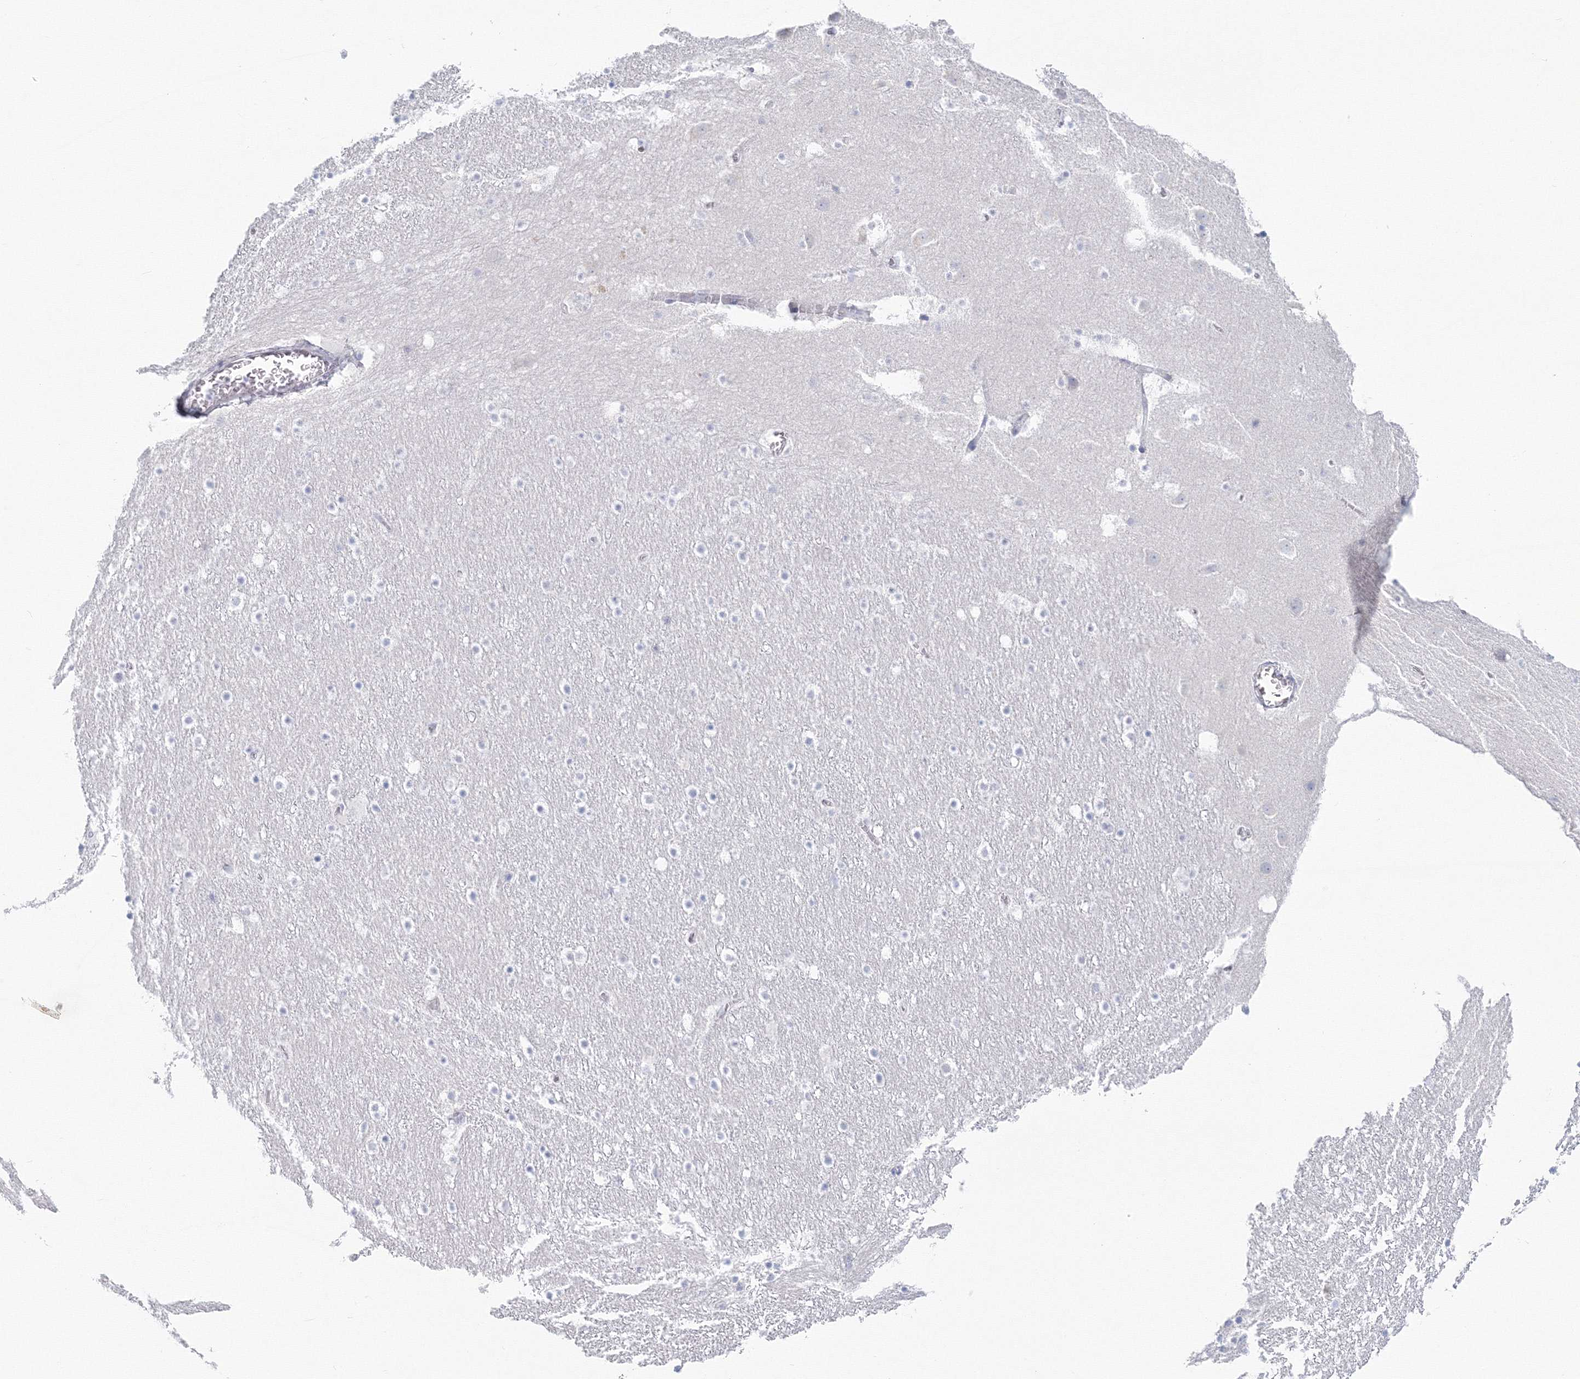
{"staining": {"intensity": "negative", "quantity": "none", "location": "none"}, "tissue": "caudate", "cell_type": "Glial cells", "image_type": "normal", "snomed": [{"axis": "morphology", "description": "Normal tissue, NOS"}, {"axis": "topography", "description": "Lateral ventricle wall"}], "caption": "A high-resolution image shows IHC staining of normal caudate, which exhibits no significant staining in glial cells.", "gene": "VSIG1", "patient": {"sex": "male", "age": 45}}